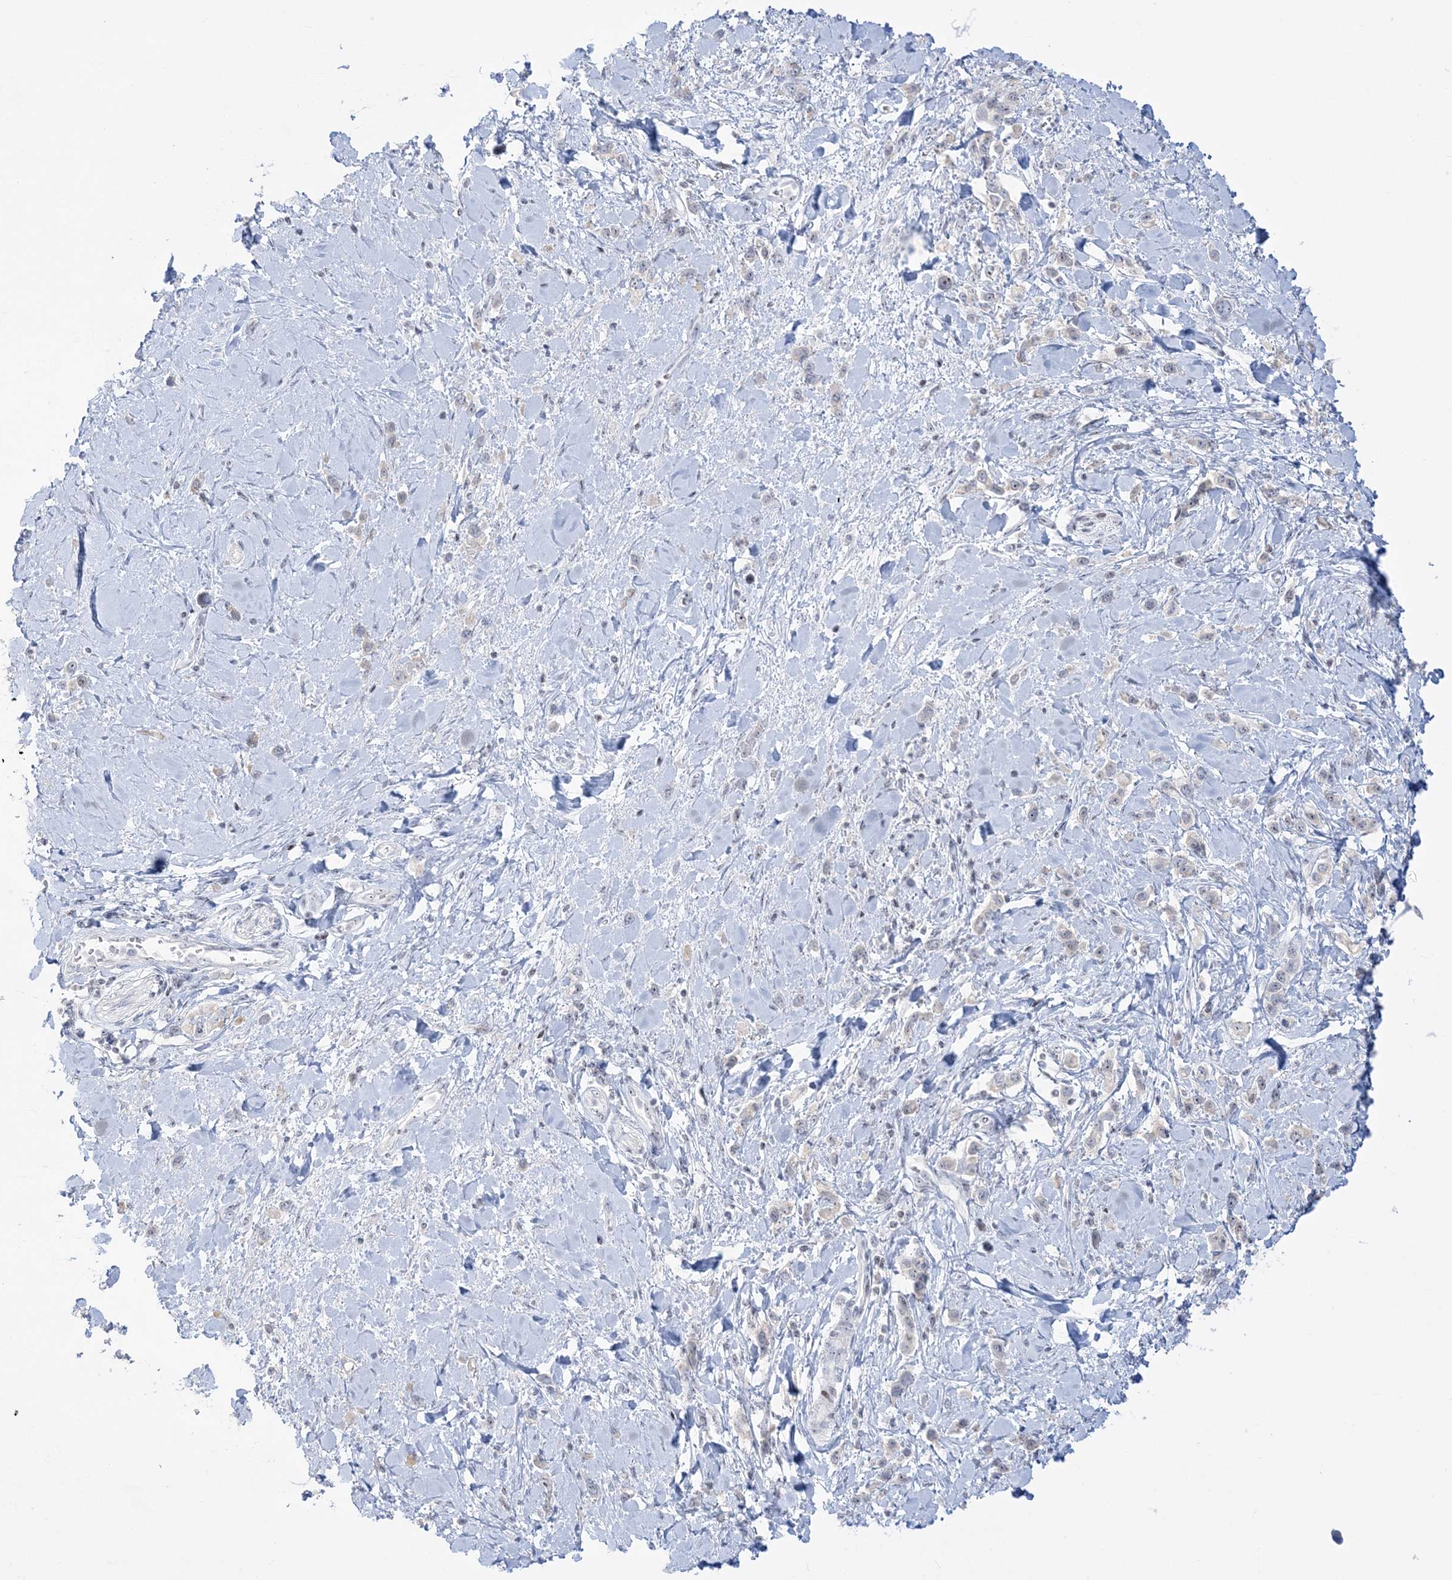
{"staining": {"intensity": "negative", "quantity": "none", "location": "none"}, "tissue": "stomach cancer", "cell_type": "Tumor cells", "image_type": "cancer", "snomed": [{"axis": "morphology", "description": "Normal tissue, NOS"}, {"axis": "morphology", "description": "Adenocarcinoma, NOS"}, {"axis": "topography", "description": "Stomach, upper"}, {"axis": "topography", "description": "Stomach"}], "caption": "This is an immunohistochemistry photomicrograph of adenocarcinoma (stomach). There is no staining in tumor cells.", "gene": "SH3BP4", "patient": {"sex": "female", "age": 65}}